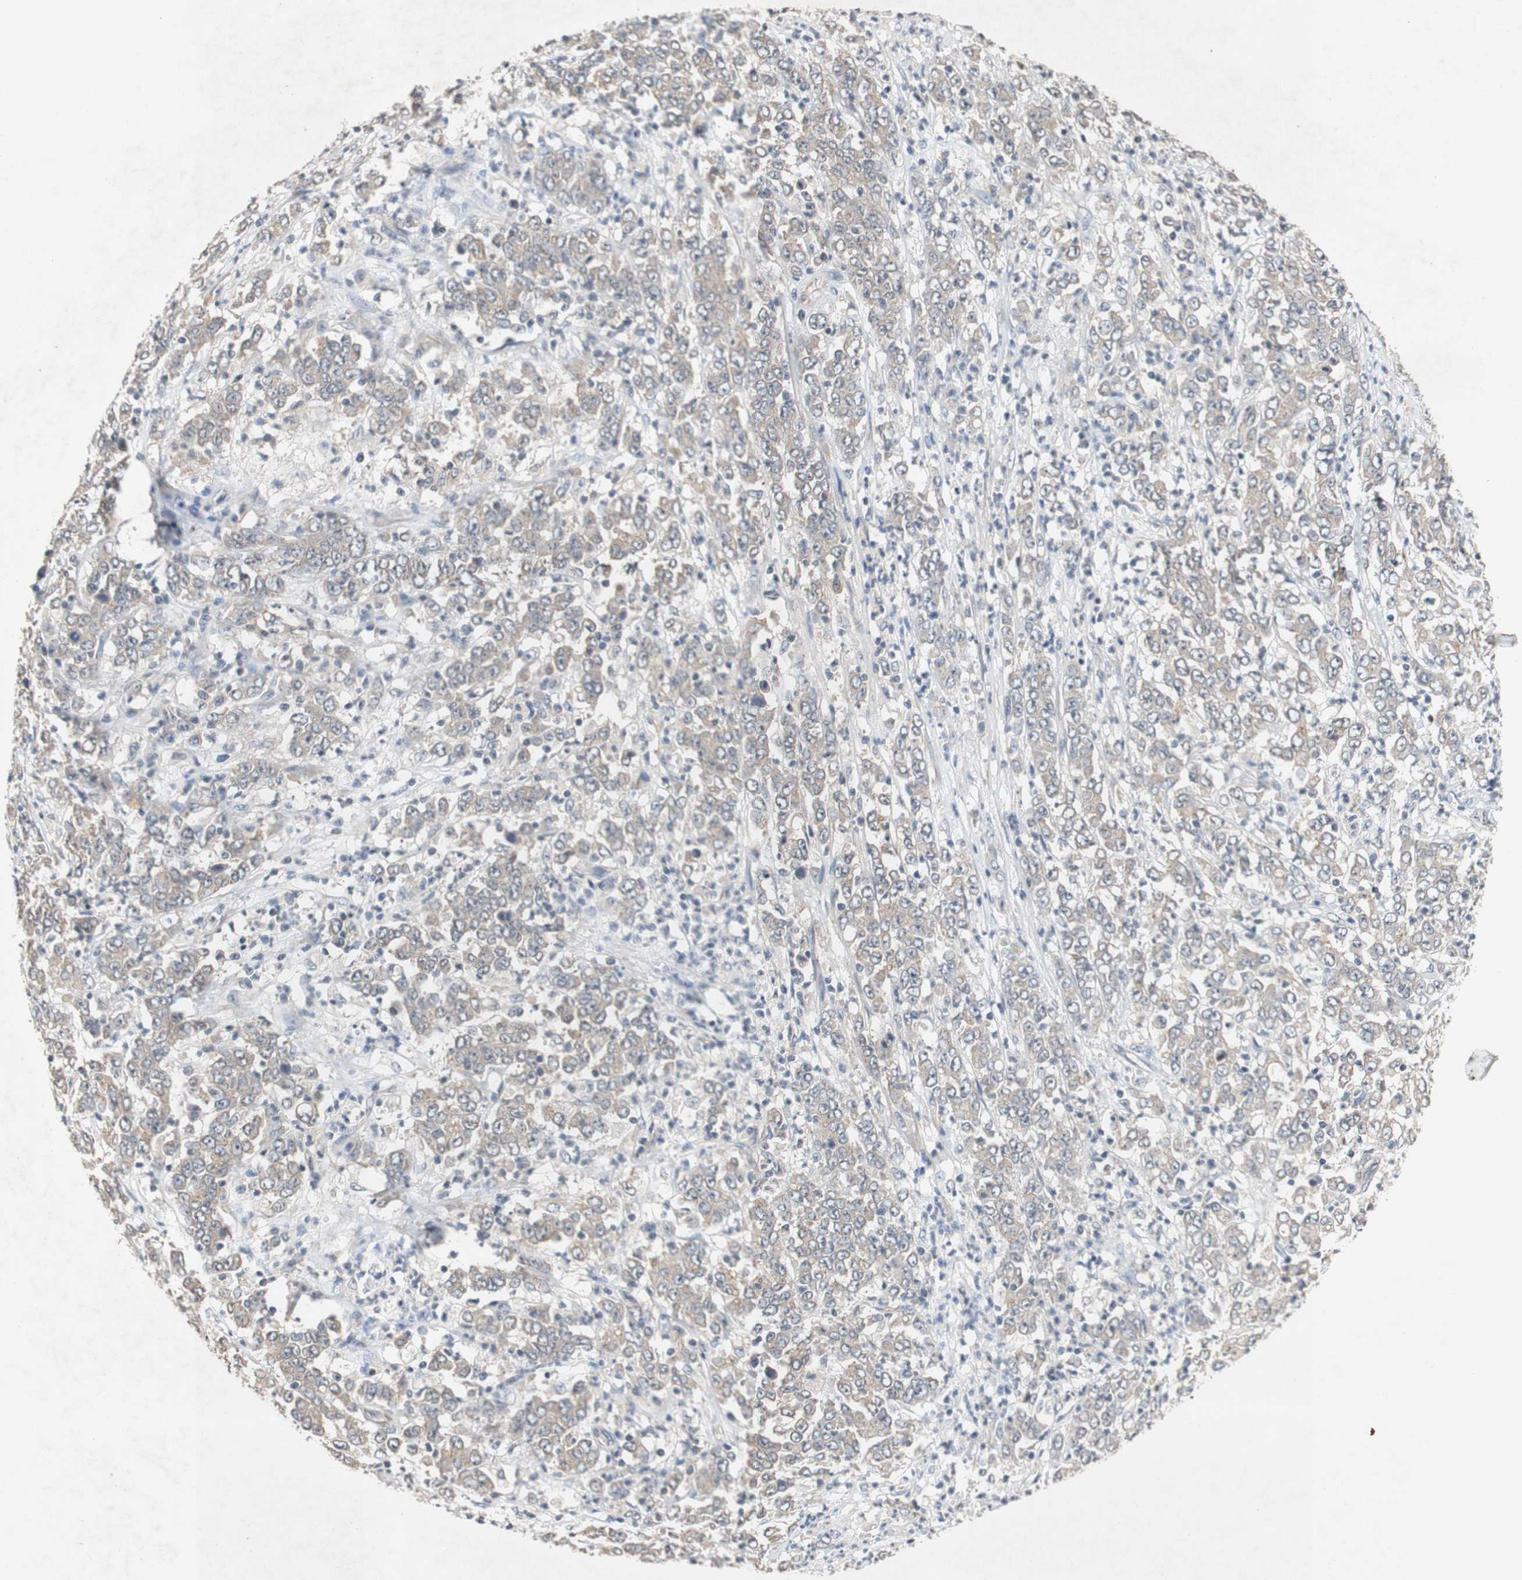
{"staining": {"intensity": "weak", "quantity": ">75%", "location": "cytoplasmic/membranous"}, "tissue": "stomach cancer", "cell_type": "Tumor cells", "image_type": "cancer", "snomed": [{"axis": "morphology", "description": "Adenocarcinoma, NOS"}, {"axis": "topography", "description": "Stomach, lower"}], "caption": "An image showing weak cytoplasmic/membranous staining in about >75% of tumor cells in stomach cancer, as visualized by brown immunohistochemical staining.", "gene": "PIN1", "patient": {"sex": "female", "age": 71}}